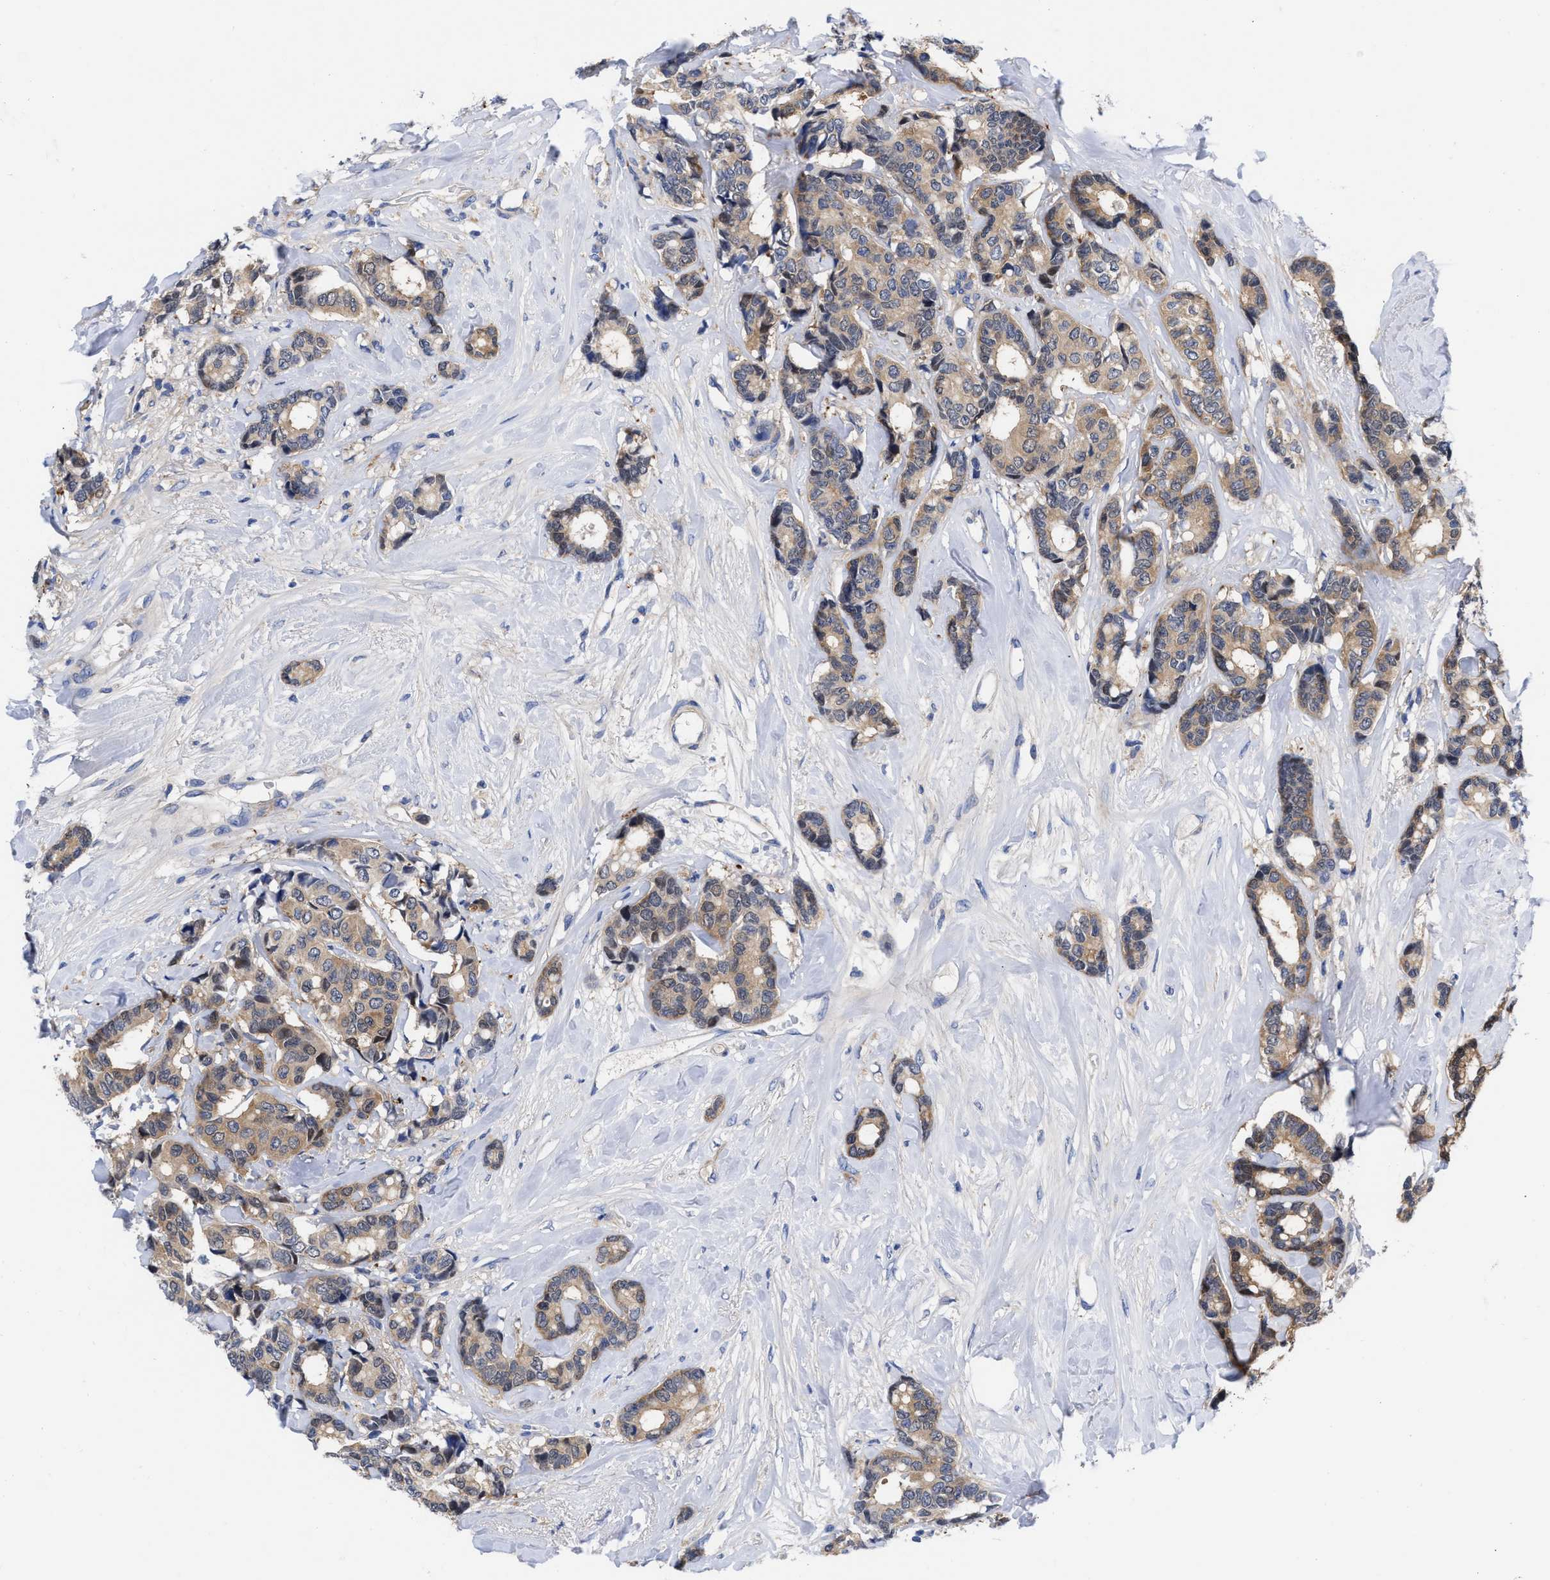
{"staining": {"intensity": "moderate", "quantity": ">75%", "location": "cytoplasmic/membranous"}, "tissue": "breast cancer", "cell_type": "Tumor cells", "image_type": "cancer", "snomed": [{"axis": "morphology", "description": "Duct carcinoma"}, {"axis": "topography", "description": "Breast"}], "caption": "This photomicrograph exhibits immunohistochemistry (IHC) staining of human breast cancer (intraductal carcinoma), with medium moderate cytoplasmic/membranous positivity in about >75% of tumor cells.", "gene": "RBKS", "patient": {"sex": "female", "age": 87}}